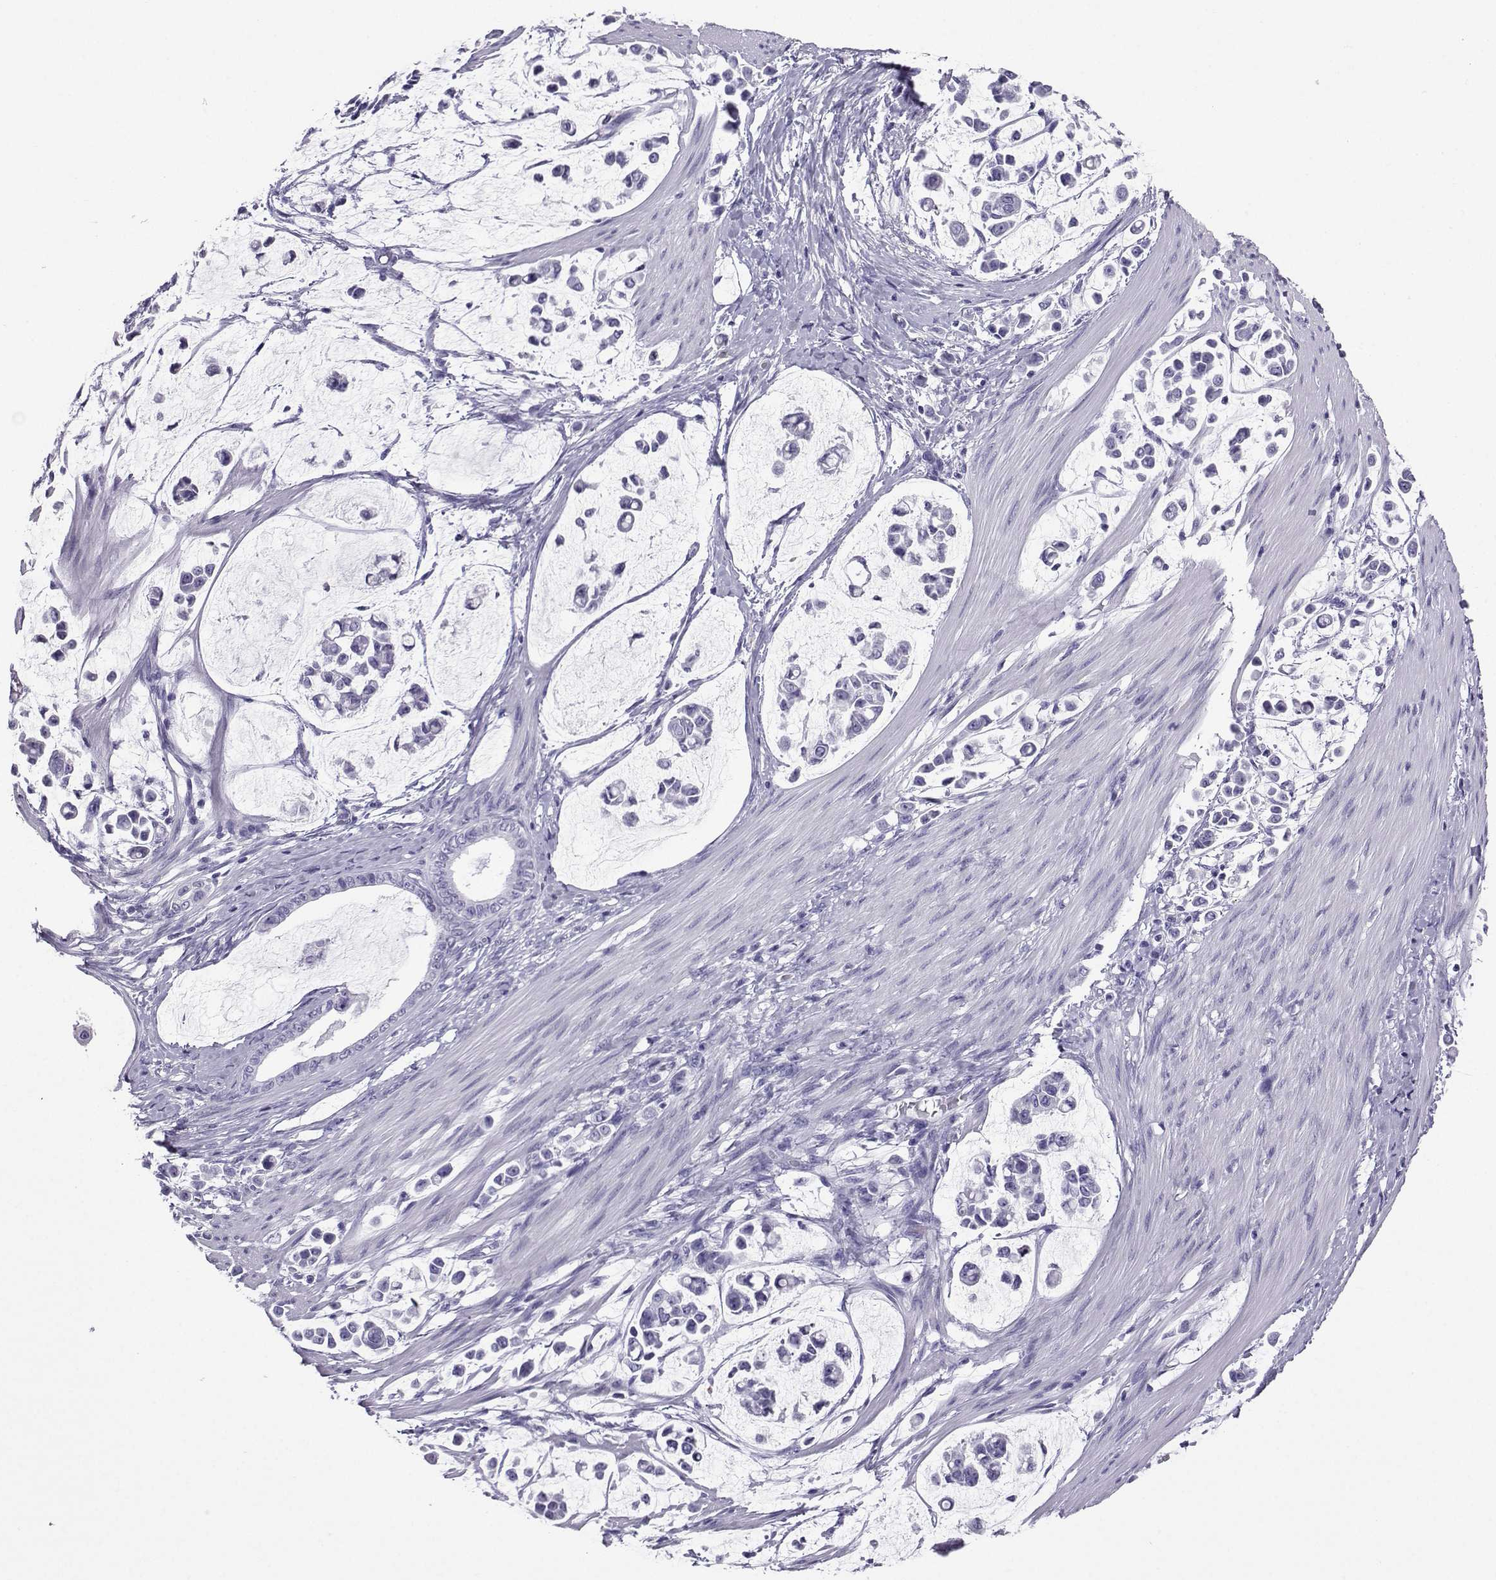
{"staining": {"intensity": "negative", "quantity": "none", "location": "none"}, "tissue": "stomach cancer", "cell_type": "Tumor cells", "image_type": "cancer", "snomed": [{"axis": "morphology", "description": "Adenocarcinoma, NOS"}, {"axis": "topography", "description": "Stomach"}], "caption": "Tumor cells are negative for brown protein staining in adenocarcinoma (stomach). (Immunohistochemistry, brightfield microscopy, high magnification).", "gene": "SLC18A2", "patient": {"sex": "male", "age": 82}}